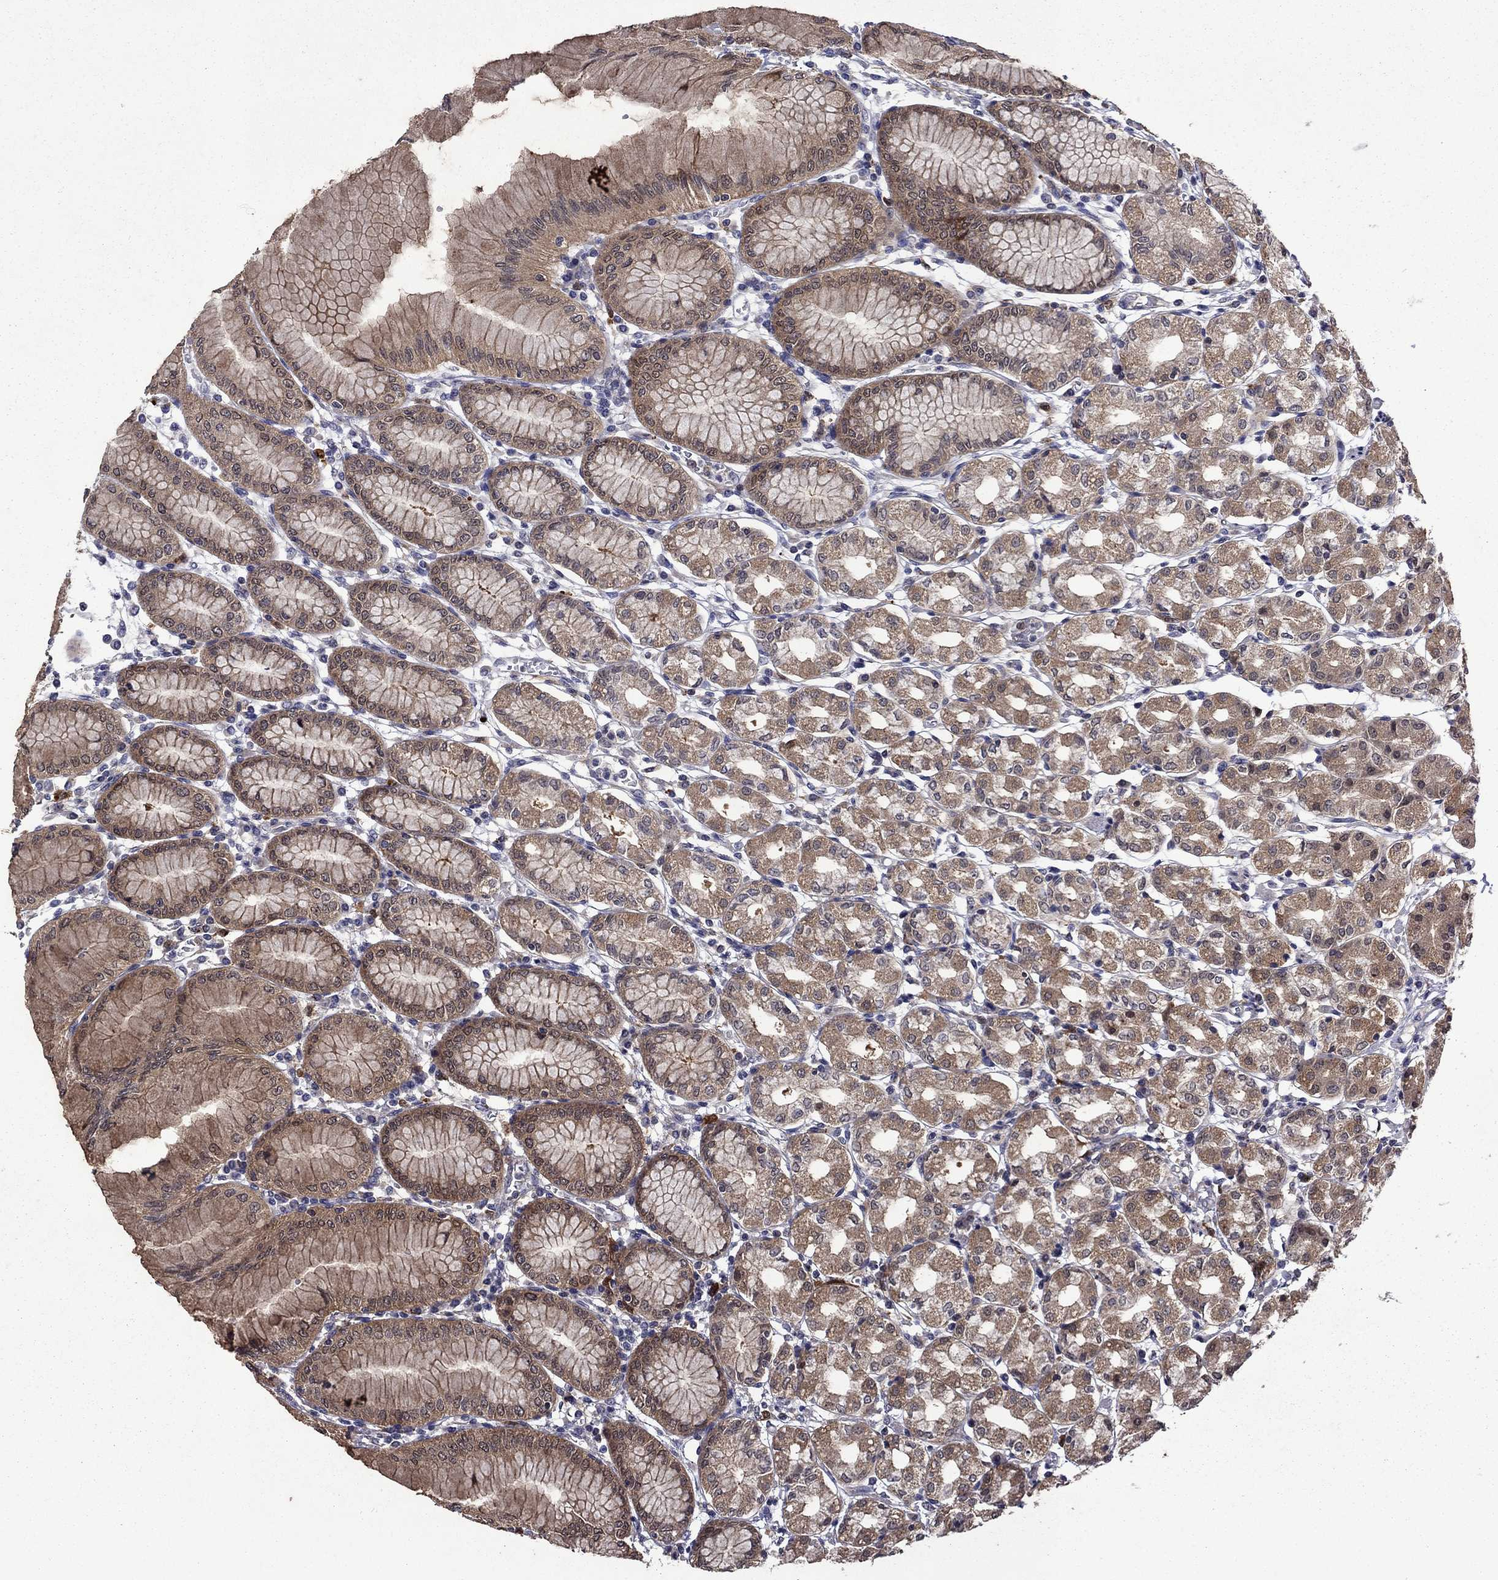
{"staining": {"intensity": "moderate", "quantity": "25%-75%", "location": "cytoplasmic/membranous"}, "tissue": "stomach", "cell_type": "Glandular cells", "image_type": "normal", "snomed": [{"axis": "morphology", "description": "Normal tissue, NOS"}, {"axis": "topography", "description": "Skeletal muscle"}, {"axis": "topography", "description": "Stomach"}], "caption": "IHC of normal stomach demonstrates medium levels of moderate cytoplasmic/membranous staining in approximately 25%-75% of glandular cells. The protein of interest is shown in brown color, while the nuclei are stained blue.", "gene": "TPMT", "patient": {"sex": "female", "age": 57}}